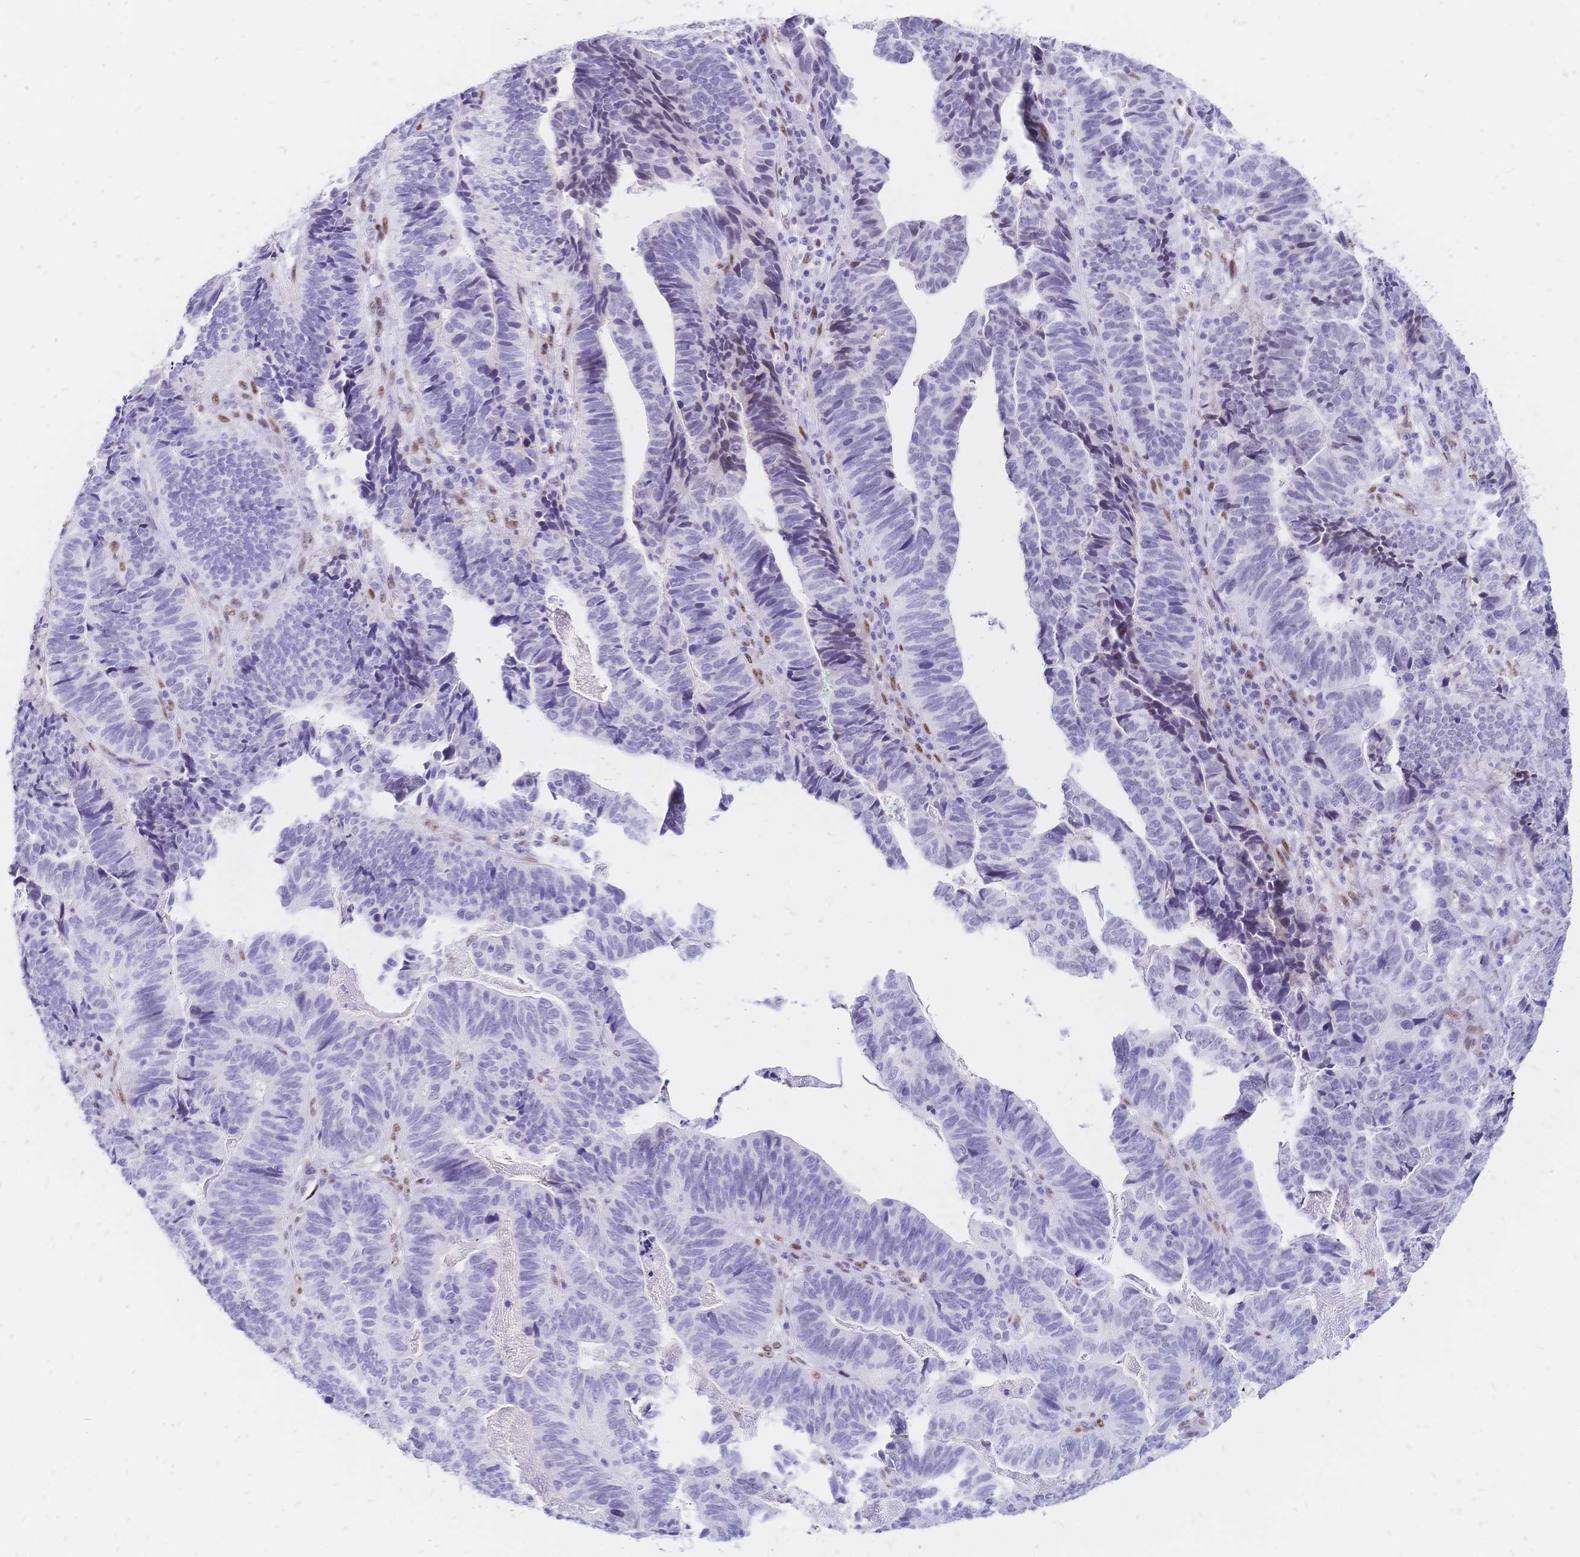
{"staining": {"intensity": "negative", "quantity": "none", "location": "none"}, "tissue": "stomach cancer", "cell_type": "Tumor cells", "image_type": "cancer", "snomed": [{"axis": "morphology", "description": "Adenocarcinoma, NOS"}, {"axis": "topography", "description": "Stomach, upper"}], "caption": "Image shows no significant protein positivity in tumor cells of adenocarcinoma (stomach). Nuclei are stained in blue.", "gene": "NFIC", "patient": {"sex": "female", "age": 67}}